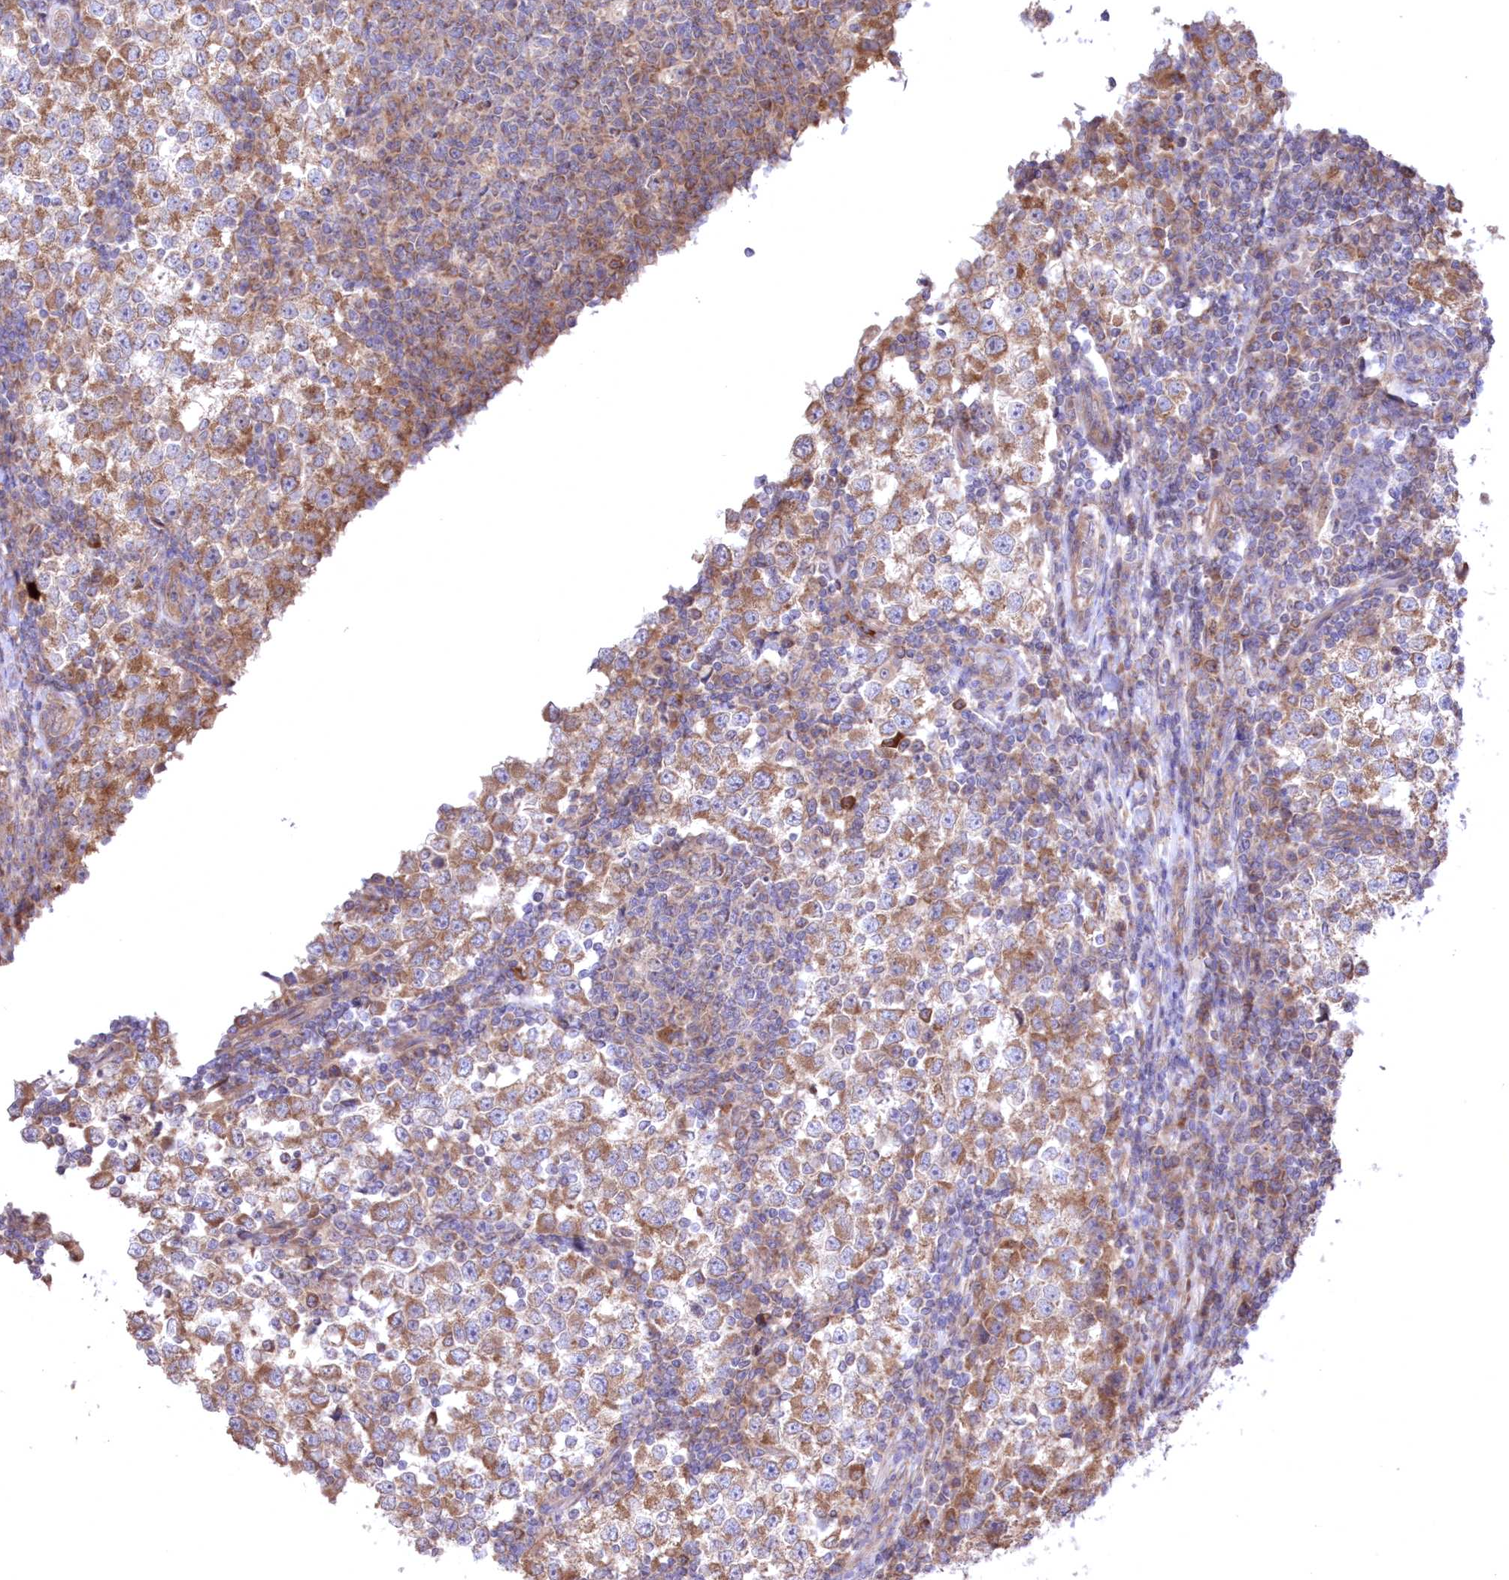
{"staining": {"intensity": "moderate", "quantity": ">75%", "location": "cytoplasmic/membranous"}, "tissue": "testis cancer", "cell_type": "Tumor cells", "image_type": "cancer", "snomed": [{"axis": "morphology", "description": "Seminoma, NOS"}, {"axis": "topography", "description": "Testis"}], "caption": "Immunohistochemical staining of human testis cancer exhibits medium levels of moderate cytoplasmic/membranous protein expression in about >75% of tumor cells.", "gene": "MTRF1L", "patient": {"sex": "male", "age": 65}}